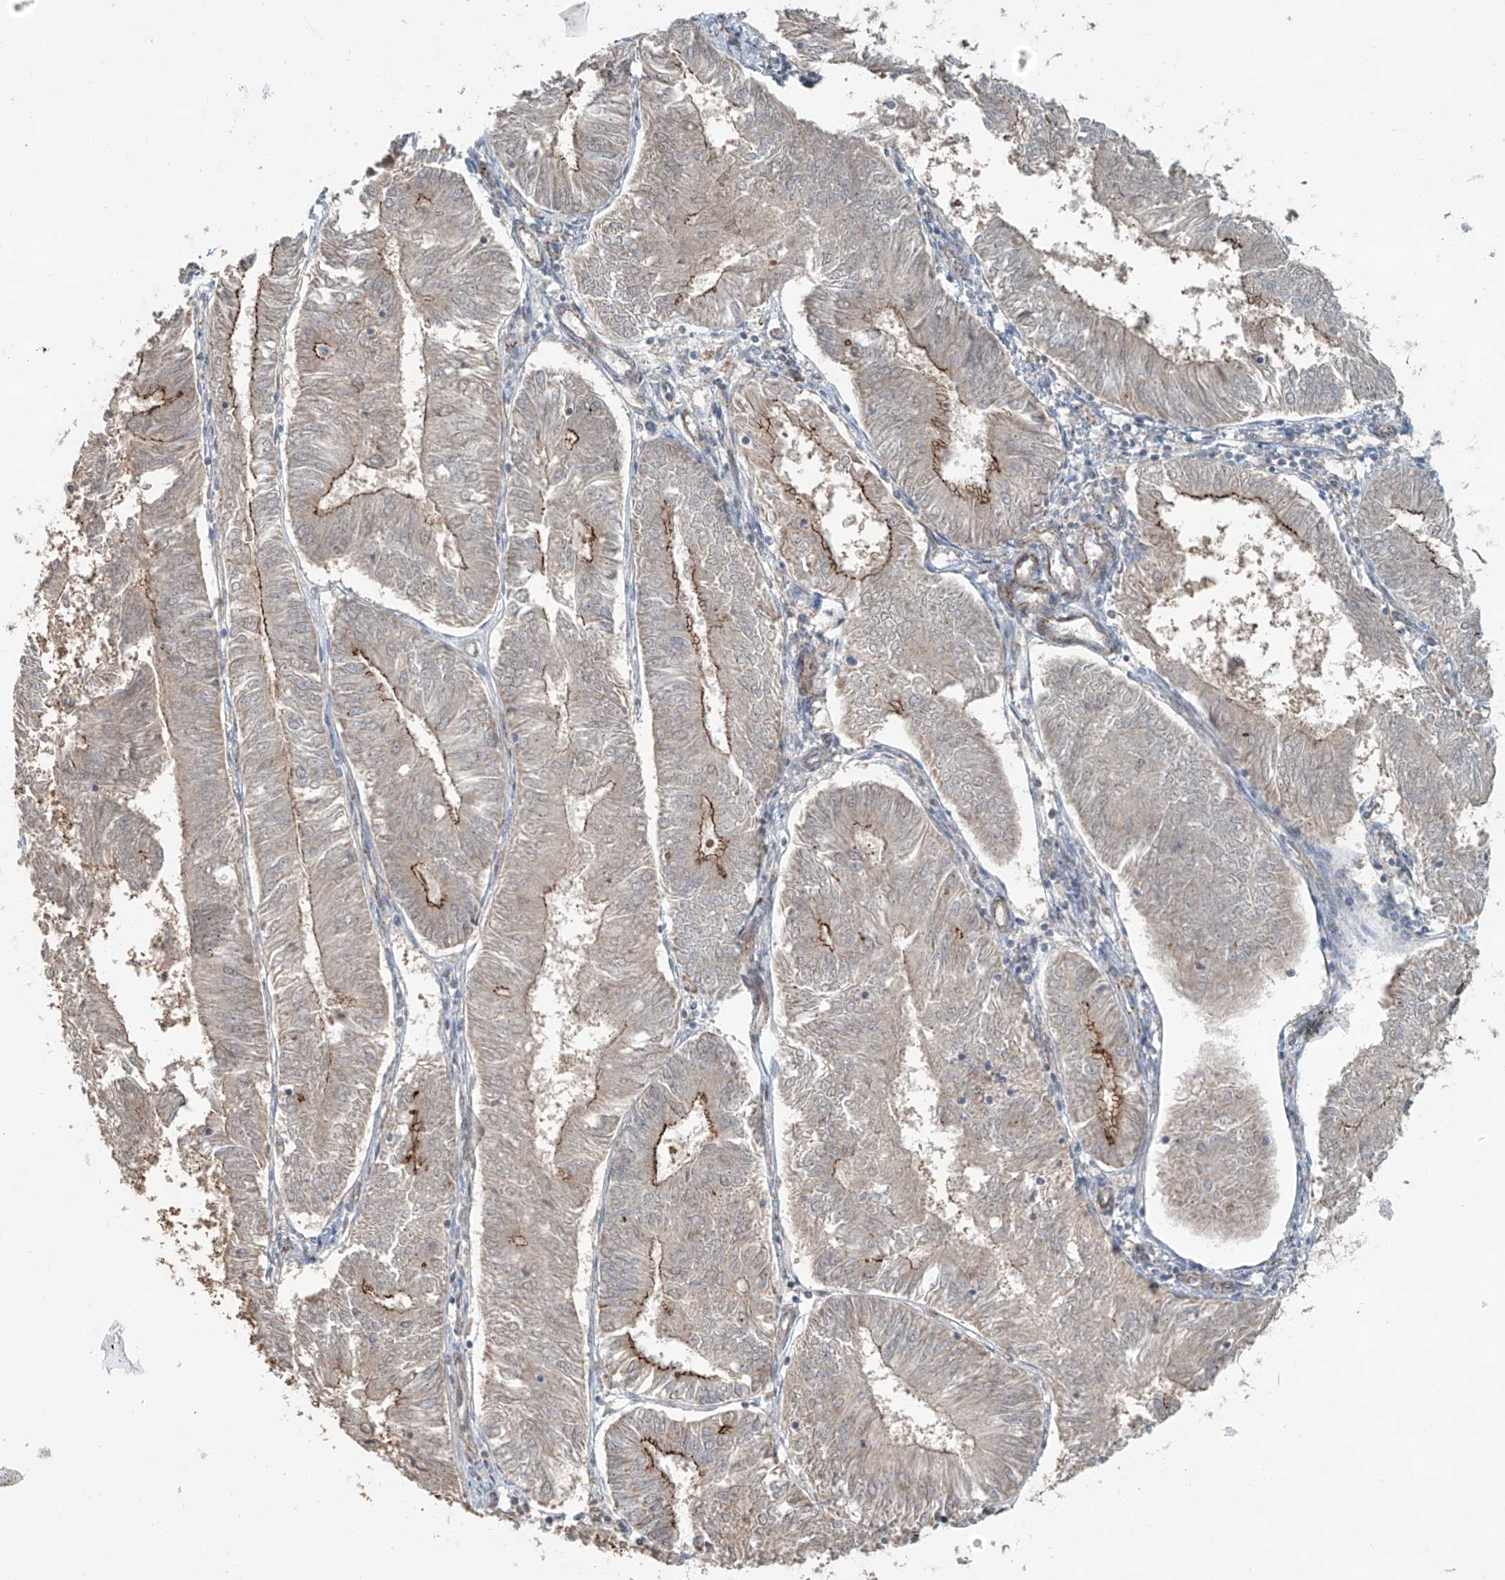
{"staining": {"intensity": "moderate", "quantity": "<25%", "location": "cytoplasmic/membranous"}, "tissue": "endometrial cancer", "cell_type": "Tumor cells", "image_type": "cancer", "snomed": [{"axis": "morphology", "description": "Adenocarcinoma, NOS"}, {"axis": "topography", "description": "Endometrium"}], "caption": "Human endometrial adenocarcinoma stained for a protein (brown) shows moderate cytoplasmic/membranous positive positivity in about <25% of tumor cells.", "gene": "ZNF16", "patient": {"sex": "female", "age": 58}}